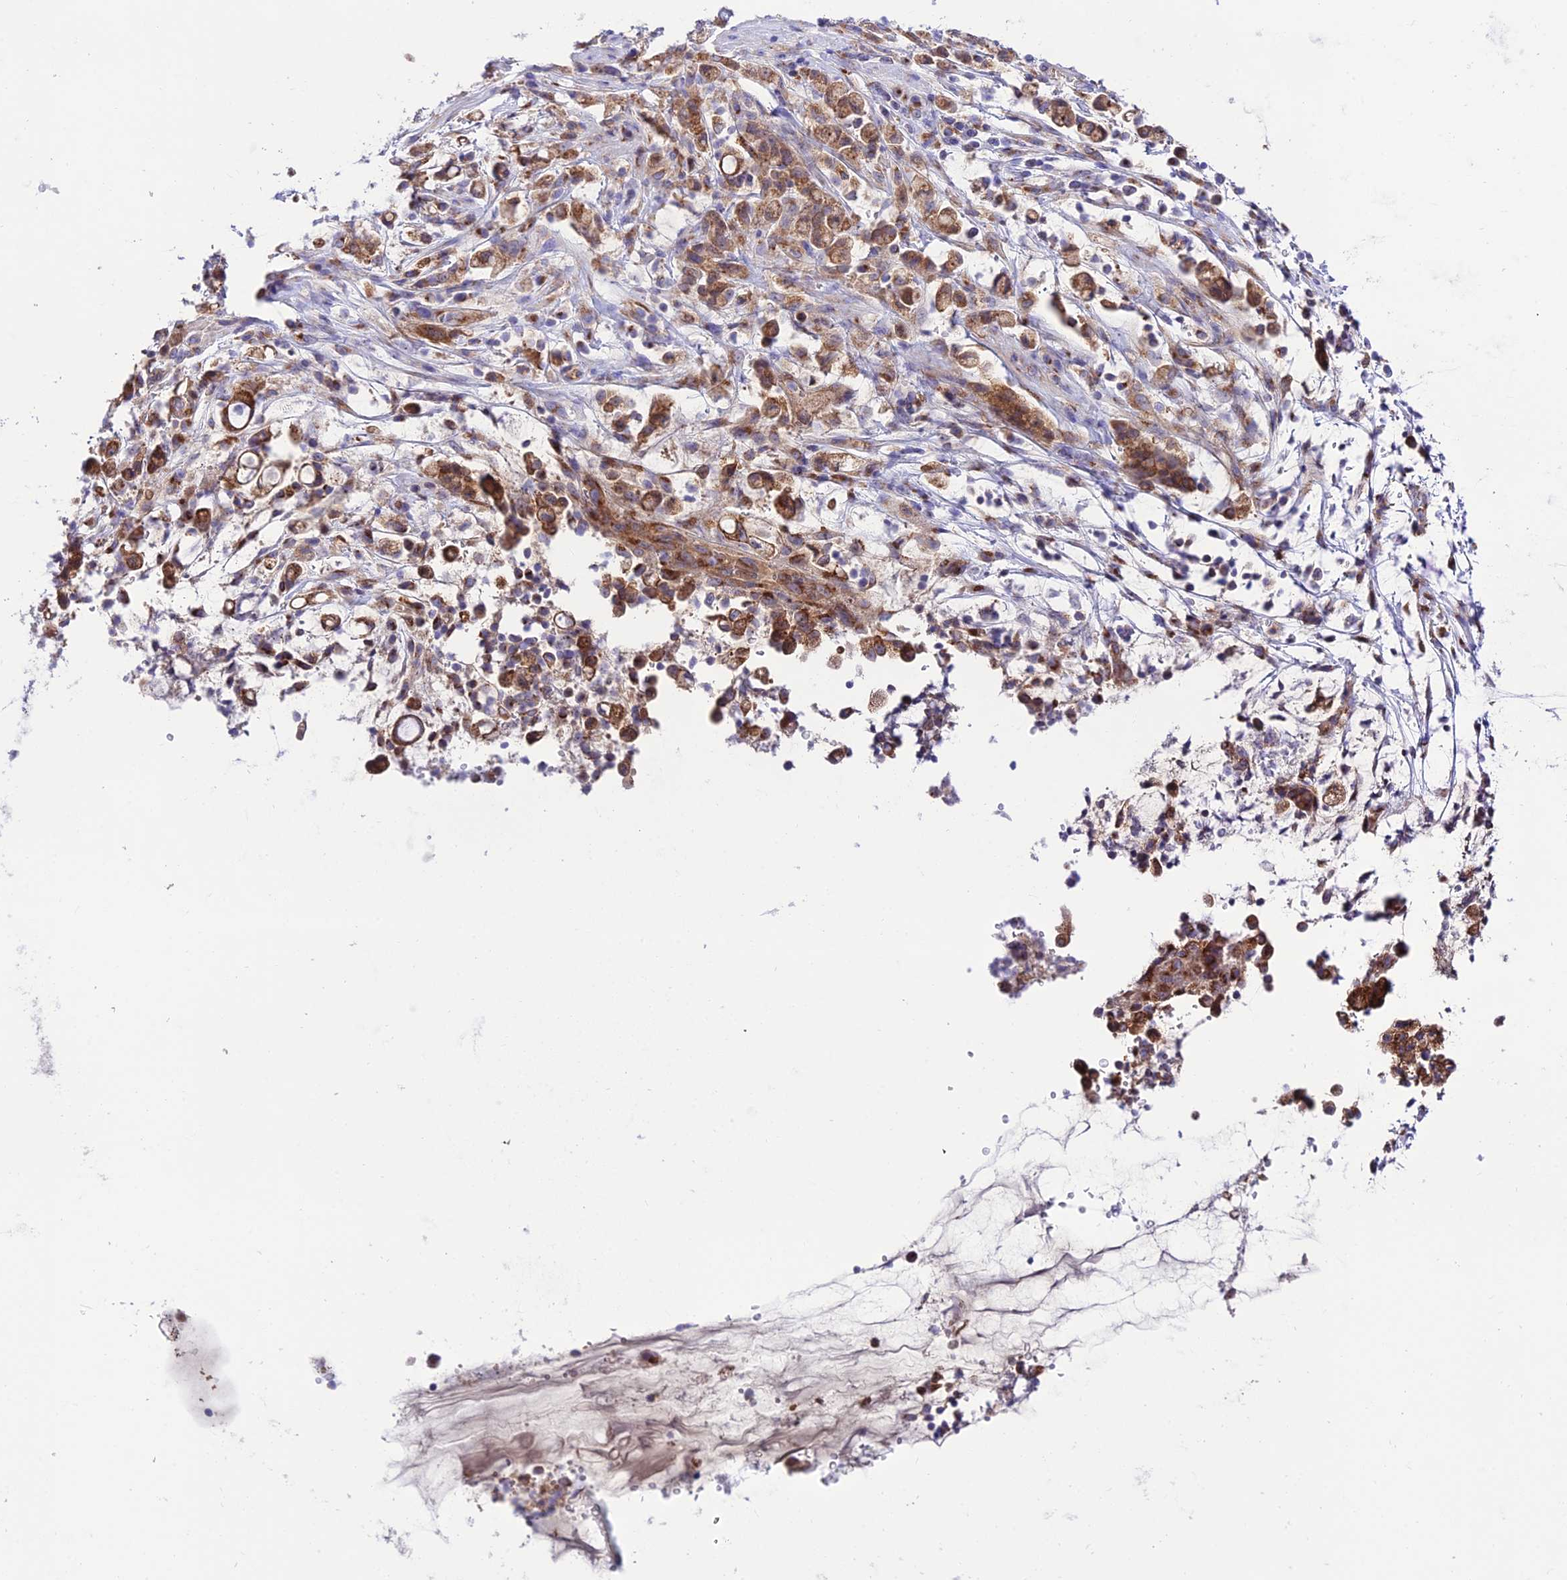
{"staining": {"intensity": "moderate", "quantity": ">75%", "location": "cytoplasmic/membranous"}, "tissue": "stomach cancer", "cell_type": "Tumor cells", "image_type": "cancer", "snomed": [{"axis": "morphology", "description": "Adenocarcinoma, NOS"}, {"axis": "topography", "description": "Stomach"}], "caption": "This photomicrograph shows immunohistochemistry staining of human stomach cancer (adenocarcinoma), with medium moderate cytoplasmic/membranous expression in about >75% of tumor cells.", "gene": "LACTB2", "patient": {"sex": "female", "age": 60}}